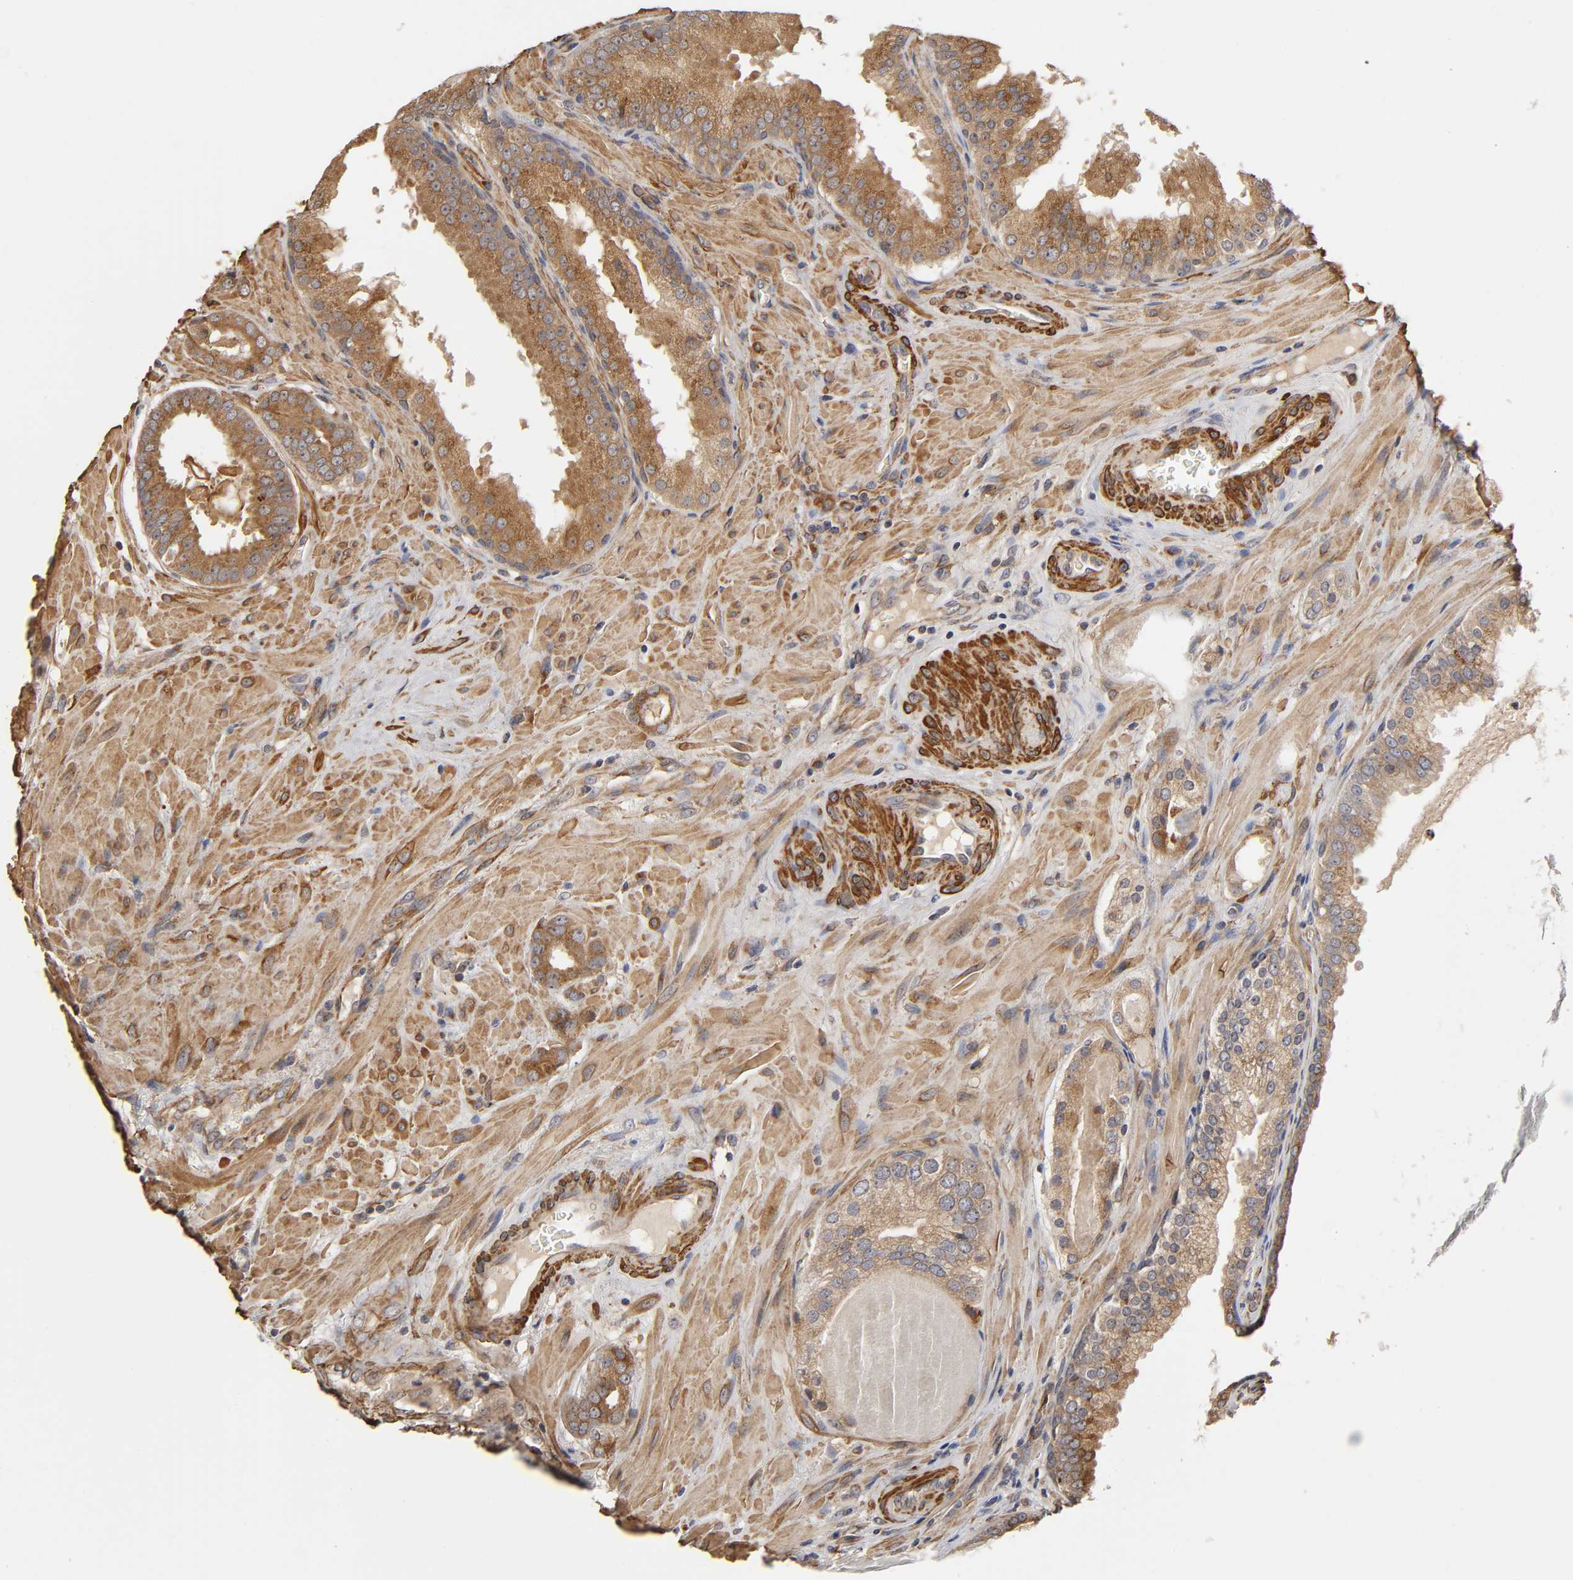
{"staining": {"intensity": "moderate", "quantity": ">75%", "location": "cytoplasmic/membranous"}, "tissue": "prostate cancer", "cell_type": "Tumor cells", "image_type": "cancer", "snomed": [{"axis": "morphology", "description": "Adenocarcinoma, High grade"}, {"axis": "topography", "description": "Prostate"}], "caption": "Approximately >75% of tumor cells in human prostate cancer show moderate cytoplasmic/membranous protein staining as visualized by brown immunohistochemical staining.", "gene": "GNPTG", "patient": {"sex": "male", "age": 68}}